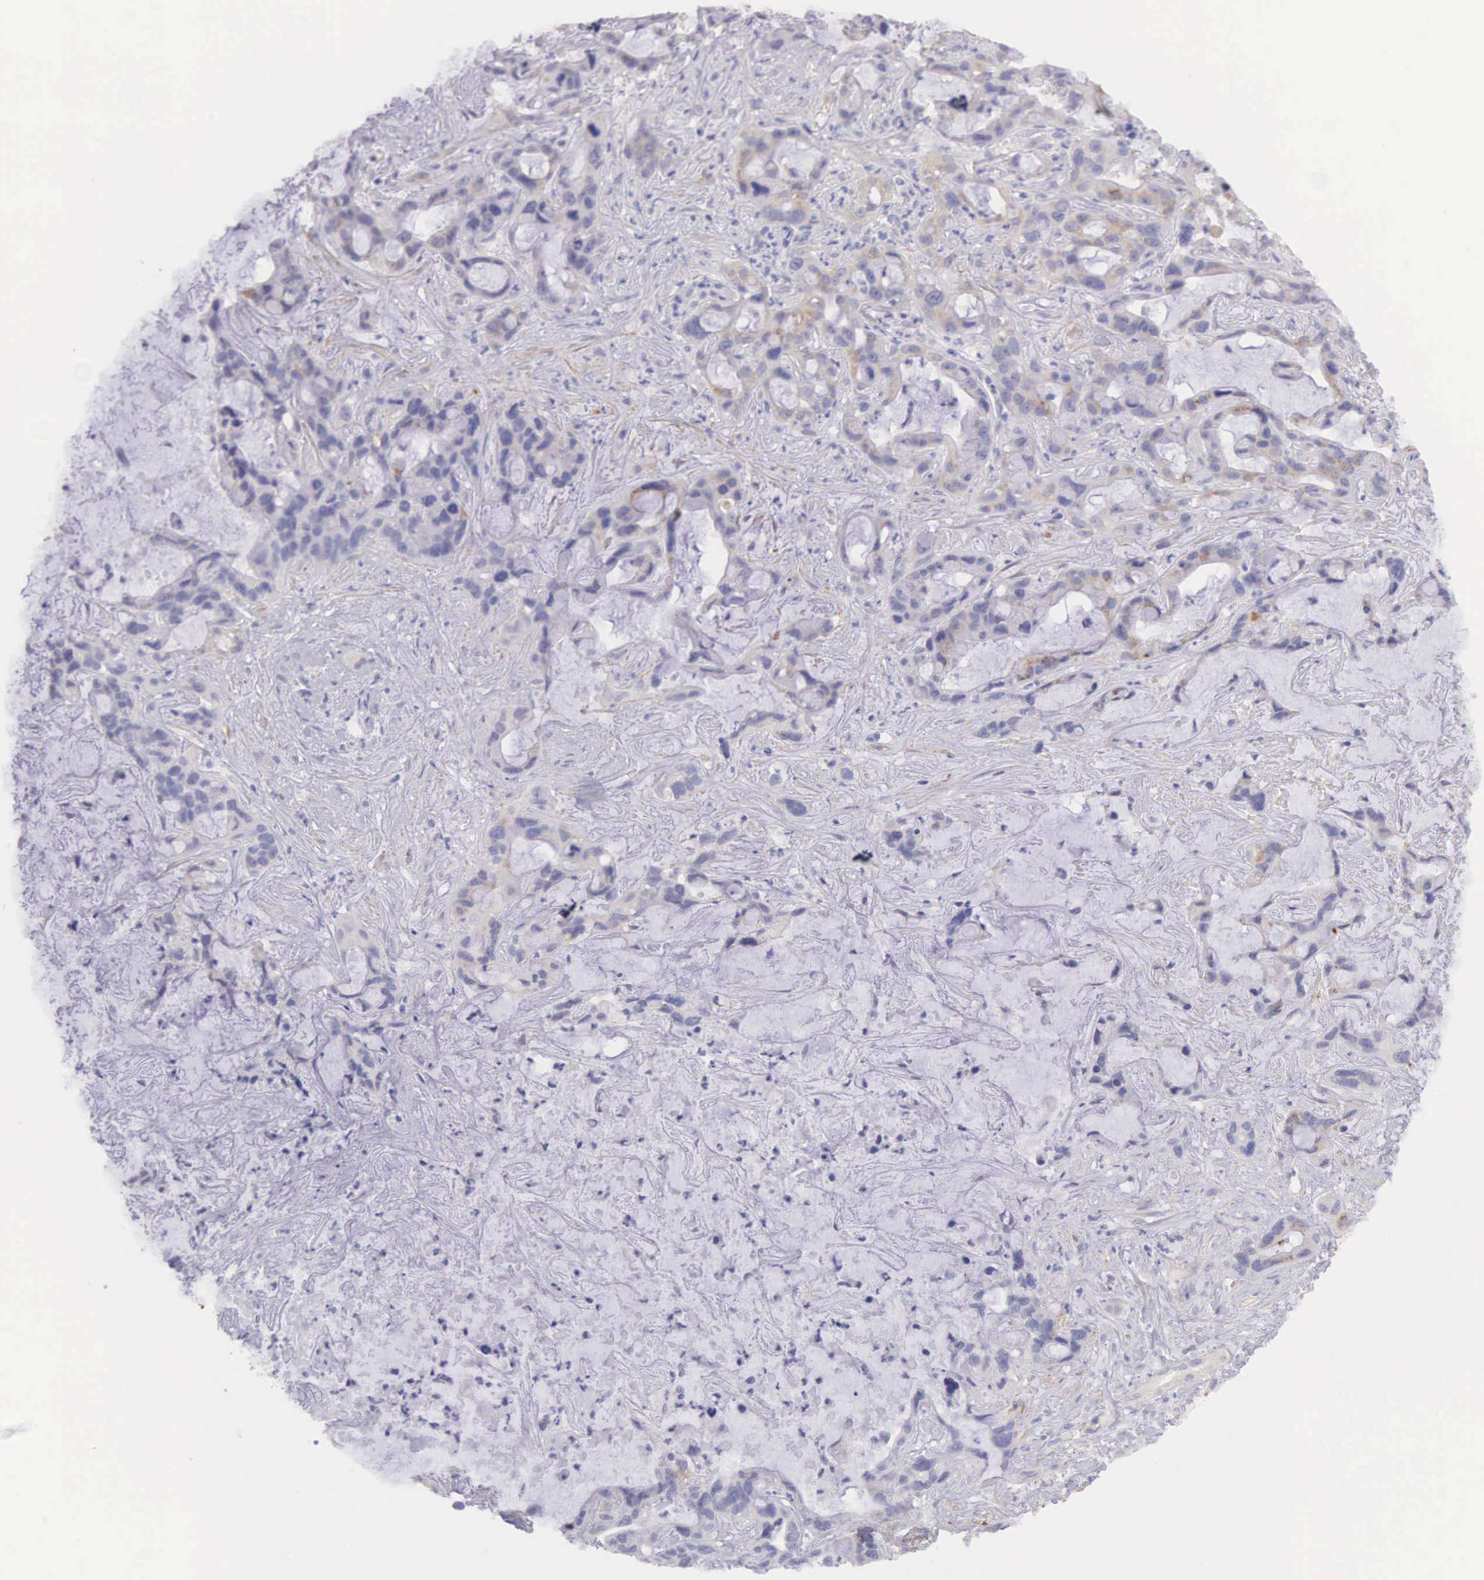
{"staining": {"intensity": "weak", "quantity": "<25%", "location": "cytoplasmic/membranous"}, "tissue": "liver cancer", "cell_type": "Tumor cells", "image_type": "cancer", "snomed": [{"axis": "morphology", "description": "Cholangiocarcinoma"}, {"axis": "topography", "description": "Liver"}], "caption": "Tumor cells are negative for protein expression in human cholangiocarcinoma (liver).", "gene": "ARFGAP3", "patient": {"sex": "female", "age": 65}}